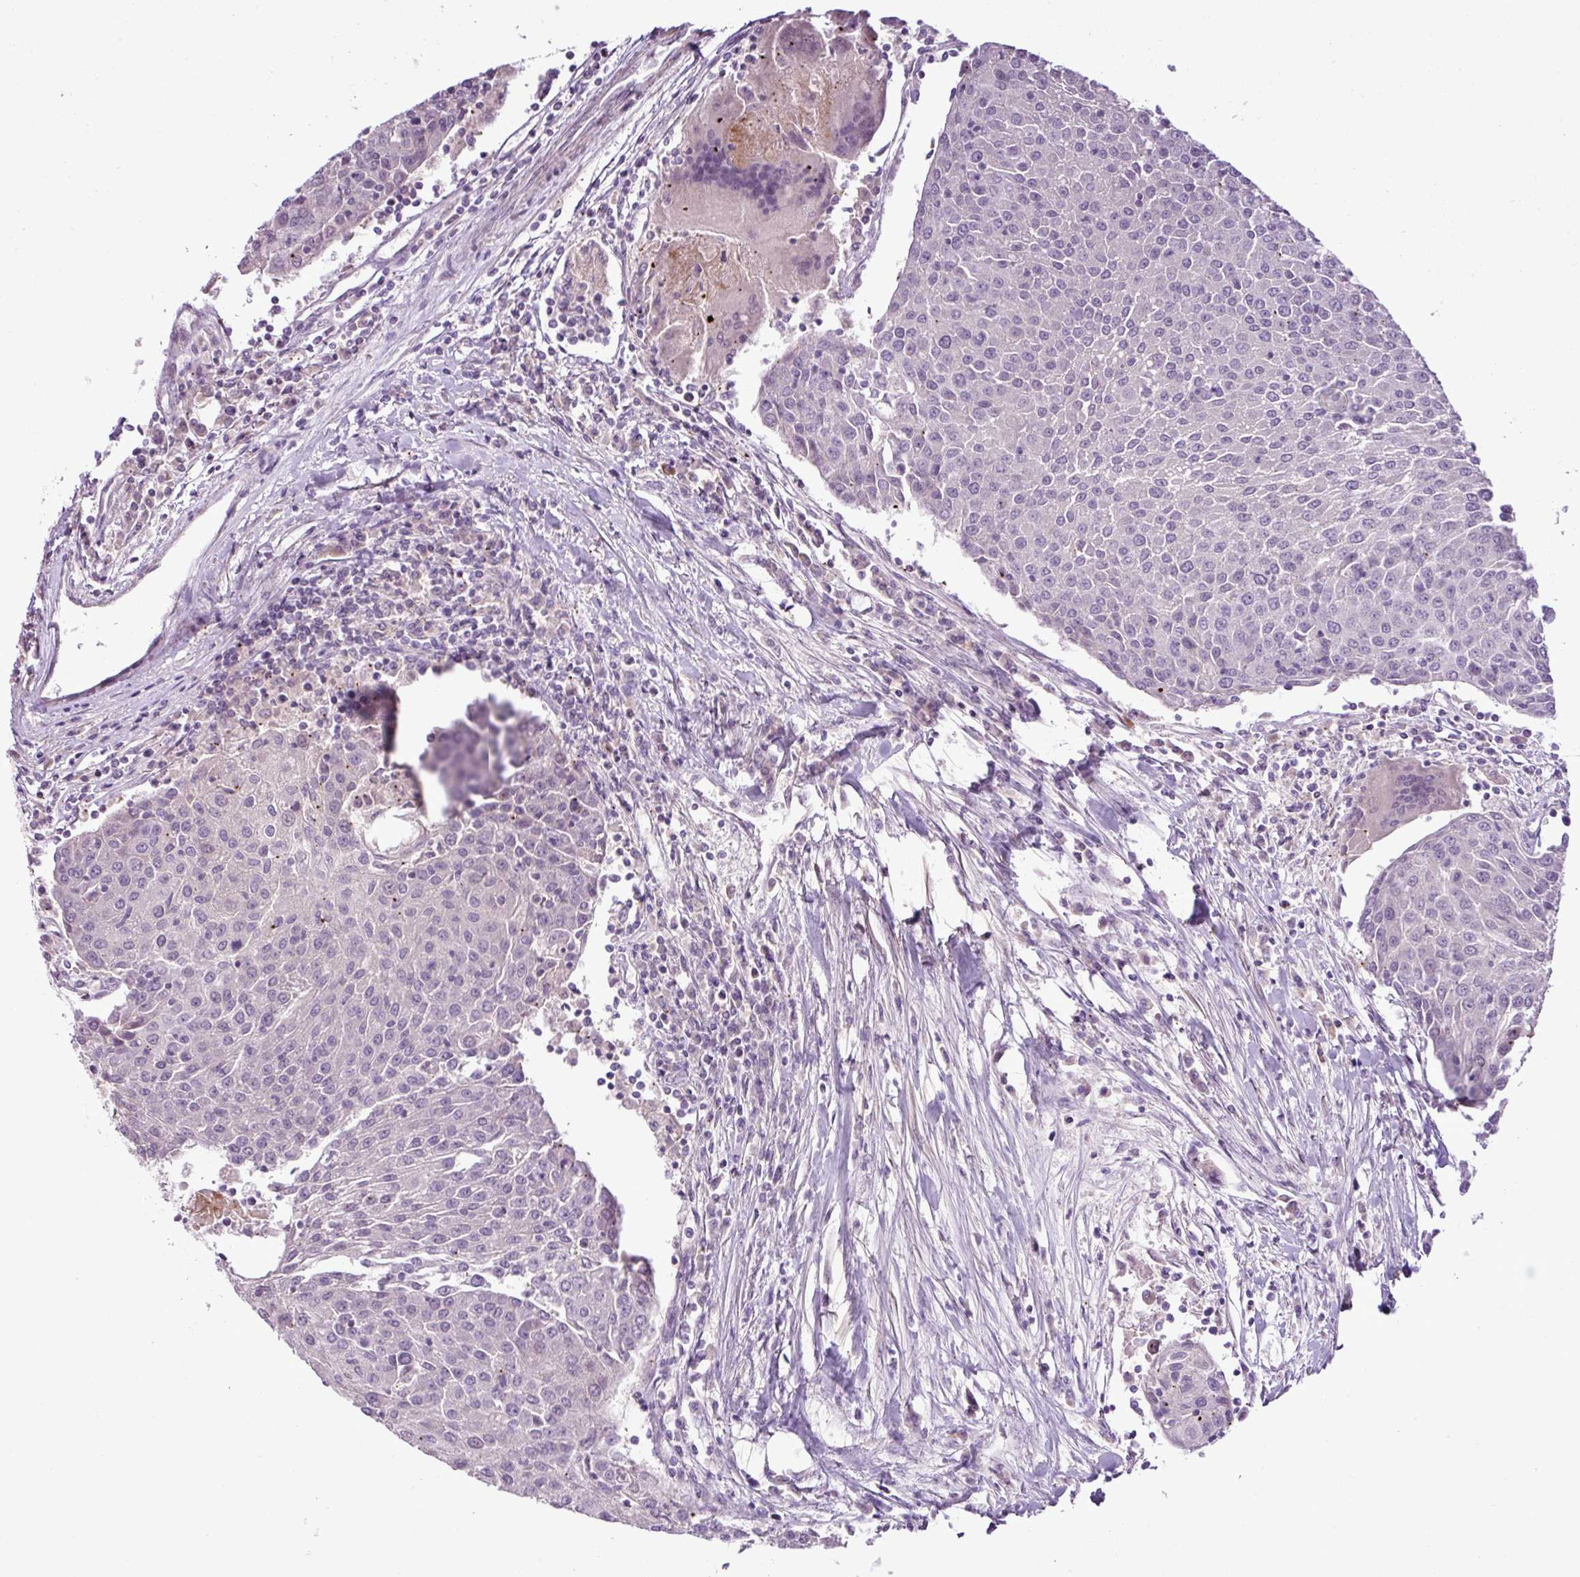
{"staining": {"intensity": "negative", "quantity": "none", "location": "none"}, "tissue": "urothelial cancer", "cell_type": "Tumor cells", "image_type": "cancer", "snomed": [{"axis": "morphology", "description": "Urothelial carcinoma, High grade"}, {"axis": "topography", "description": "Urinary bladder"}], "caption": "Immunohistochemistry of high-grade urothelial carcinoma demonstrates no staining in tumor cells.", "gene": "DNAJB13", "patient": {"sex": "female", "age": 85}}